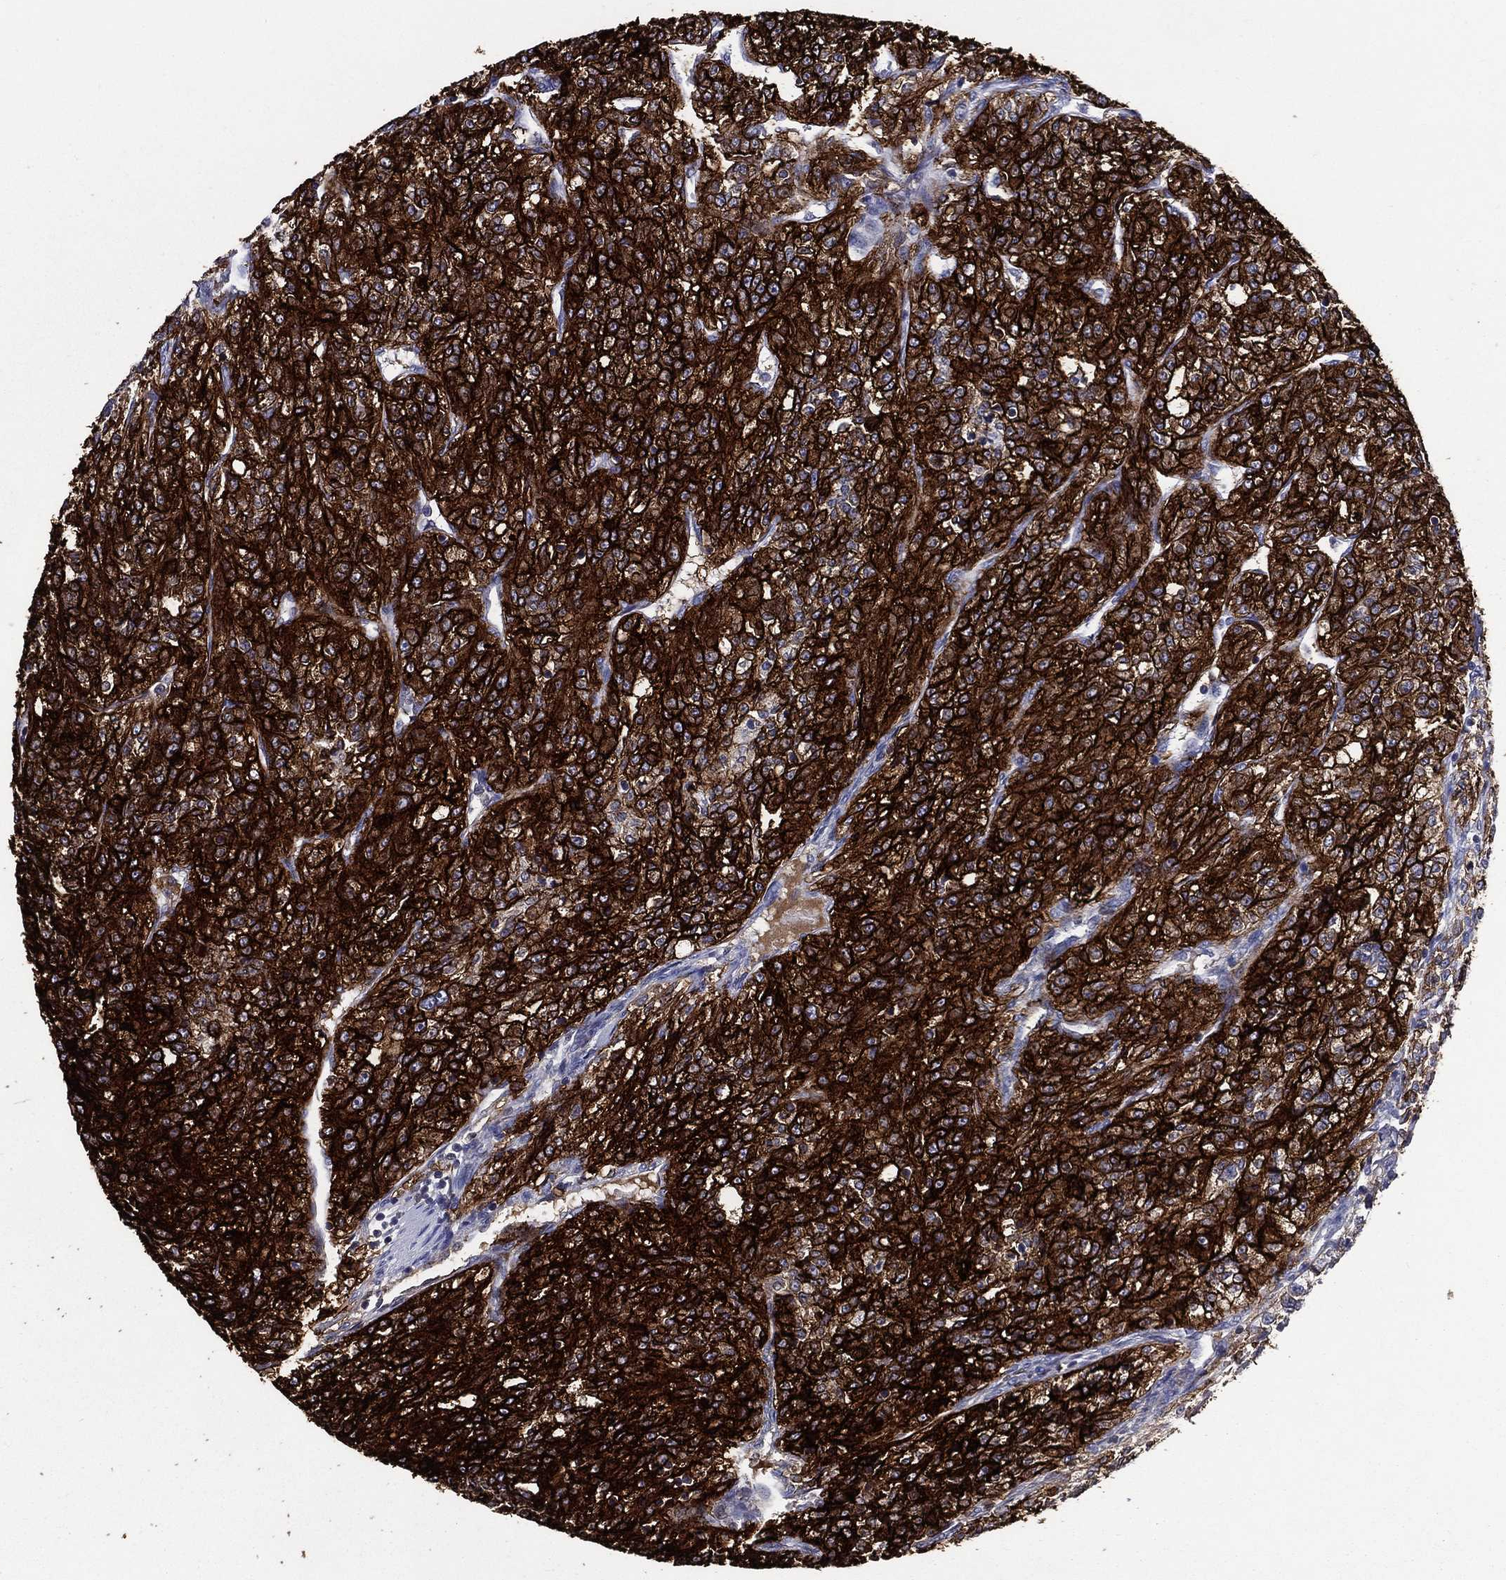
{"staining": {"intensity": "strong", "quantity": ">75%", "location": "cytoplasmic/membranous"}, "tissue": "renal cancer", "cell_type": "Tumor cells", "image_type": "cancer", "snomed": [{"axis": "morphology", "description": "Adenocarcinoma, NOS"}, {"axis": "topography", "description": "Kidney"}], "caption": "Immunohistochemistry photomicrograph of neoplastic tissue: human renal adenocarcinoma stained using IHC reveals high levels of strong protein expression localized specifically in the cytoplasmic/membranous of tumor cells, appearing as a cytoplasmic/membranous brown color.", "gene": "ACE2", "patient": {"sex": "female", "age": 63}}